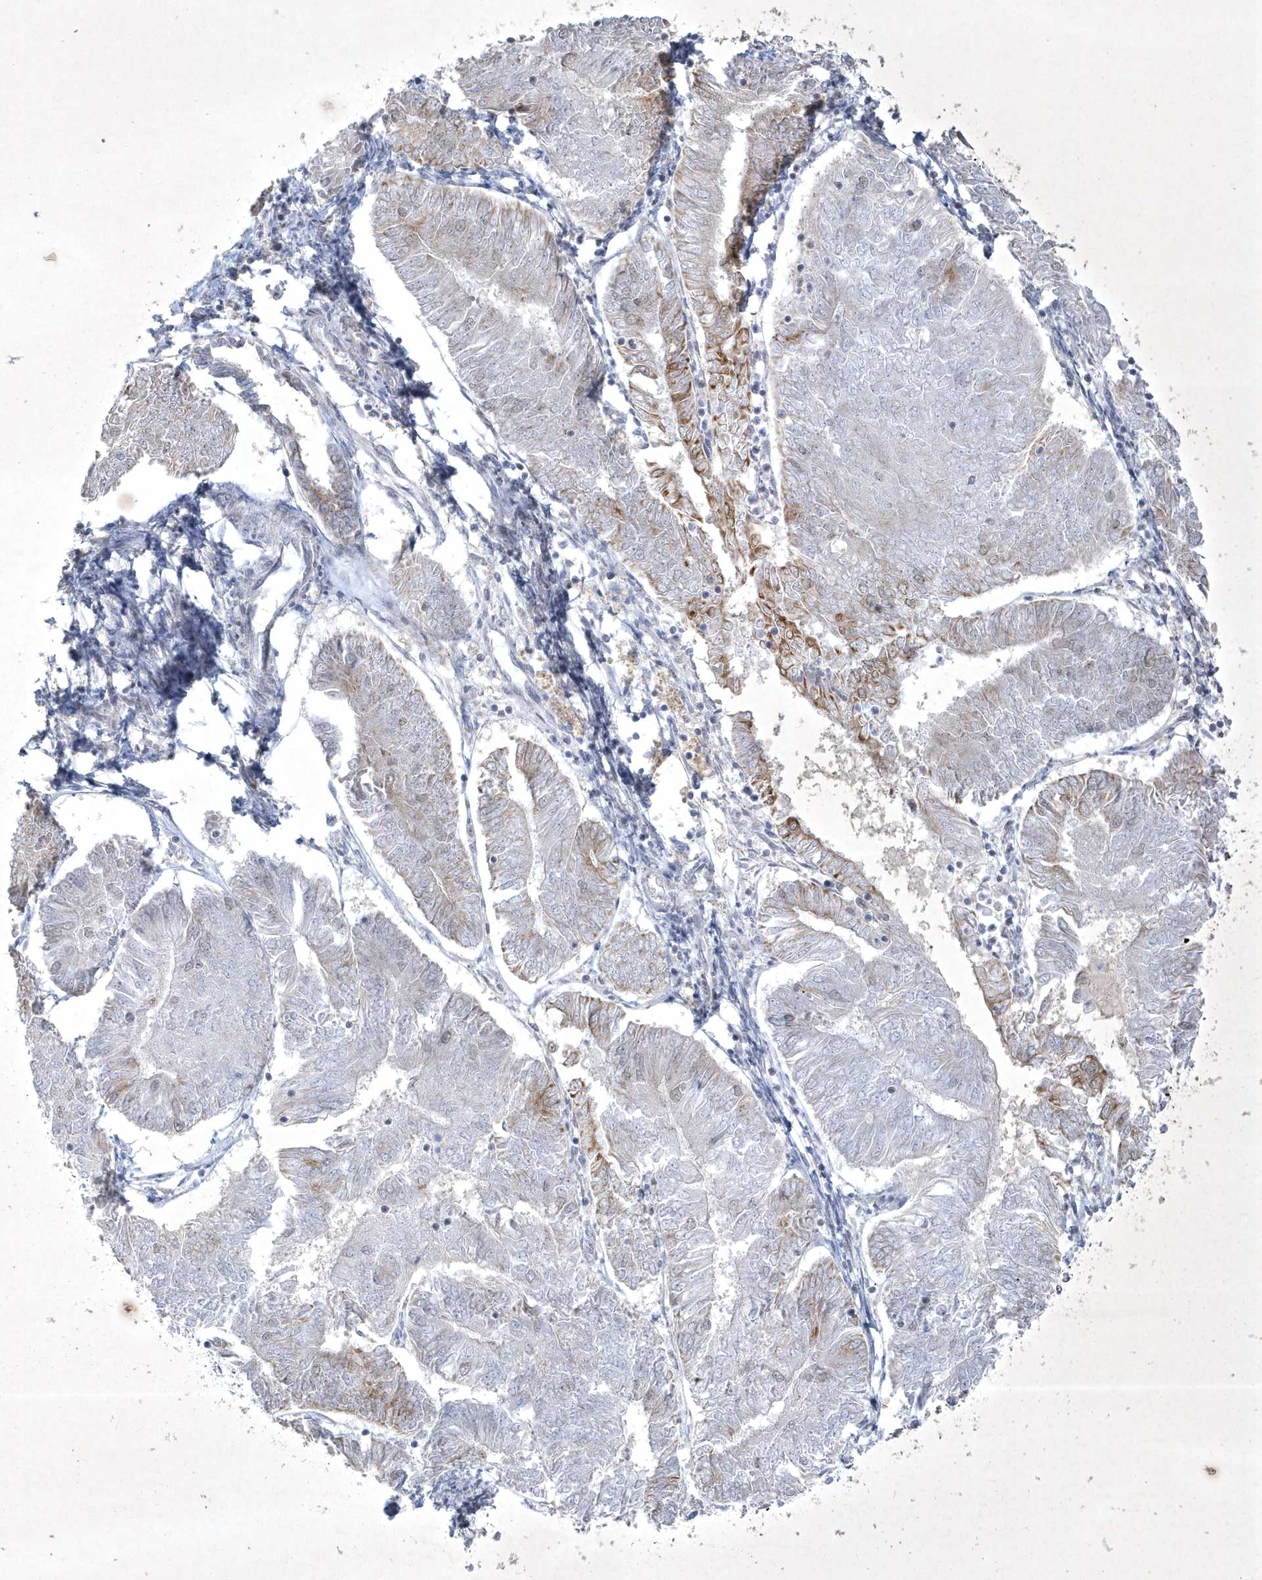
{"staining": {"intensity": "weak", "quantity": "<25%", "location": "cytoplasmic/membranous"}, "tissue": "endometrial cancer", "cell_type": "Tumor cells", "image_type": "cancer", "snomed": [{"axis": "morphology", "description": "Adenocarcinoma, NOS"}, {"axis": "topography", "description": "Endometrium"}], "caption": "IHC image of endometrial adenocarcinoma stained for a protein (brown), which displays no expression in tumor cells.", "gene": "ZBTB9", "patient": {"sex": "female", "age": 58}}